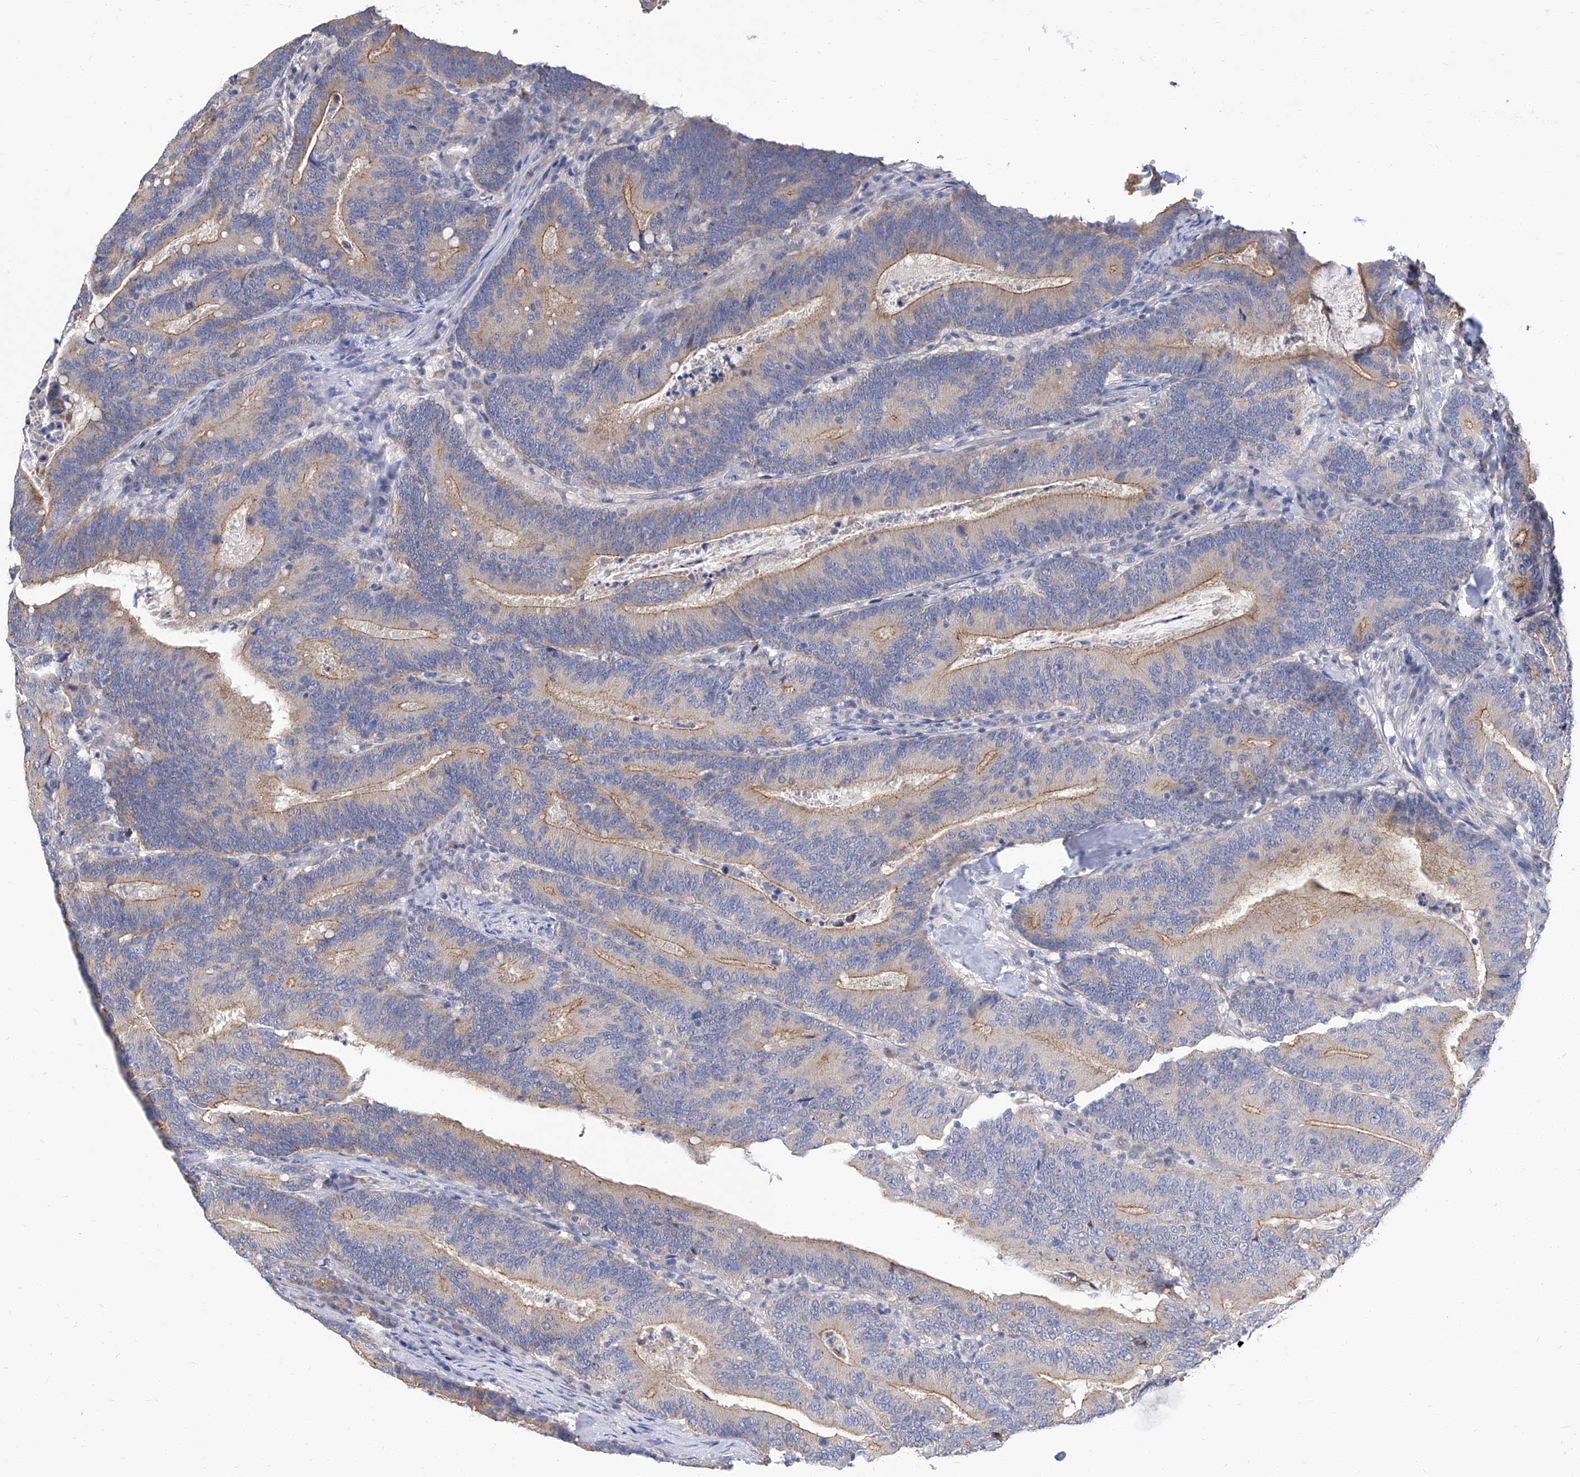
{"staining": {"intensity": "moderate", "quantity": "25%-75%", "location": "cytoplasmic/membranous"}, "tissue": "colorectal cancer", "cell_type": "Tumor cells", "image_type": "cancer", "snomed": [{"axis": "morphology", "description": "Adenocarcinoma, NOS"}, {"axis": "topography", "description": "Colon"}], "caption": "Human colorectal adenocarcinoma stained with a brown dye reveals moderate cytoplasmic/membranous positive expression in approximately 25%-75% of tumor cells.", "gene": "PARD3", "patient": {"sex": "female", "age": 66}}